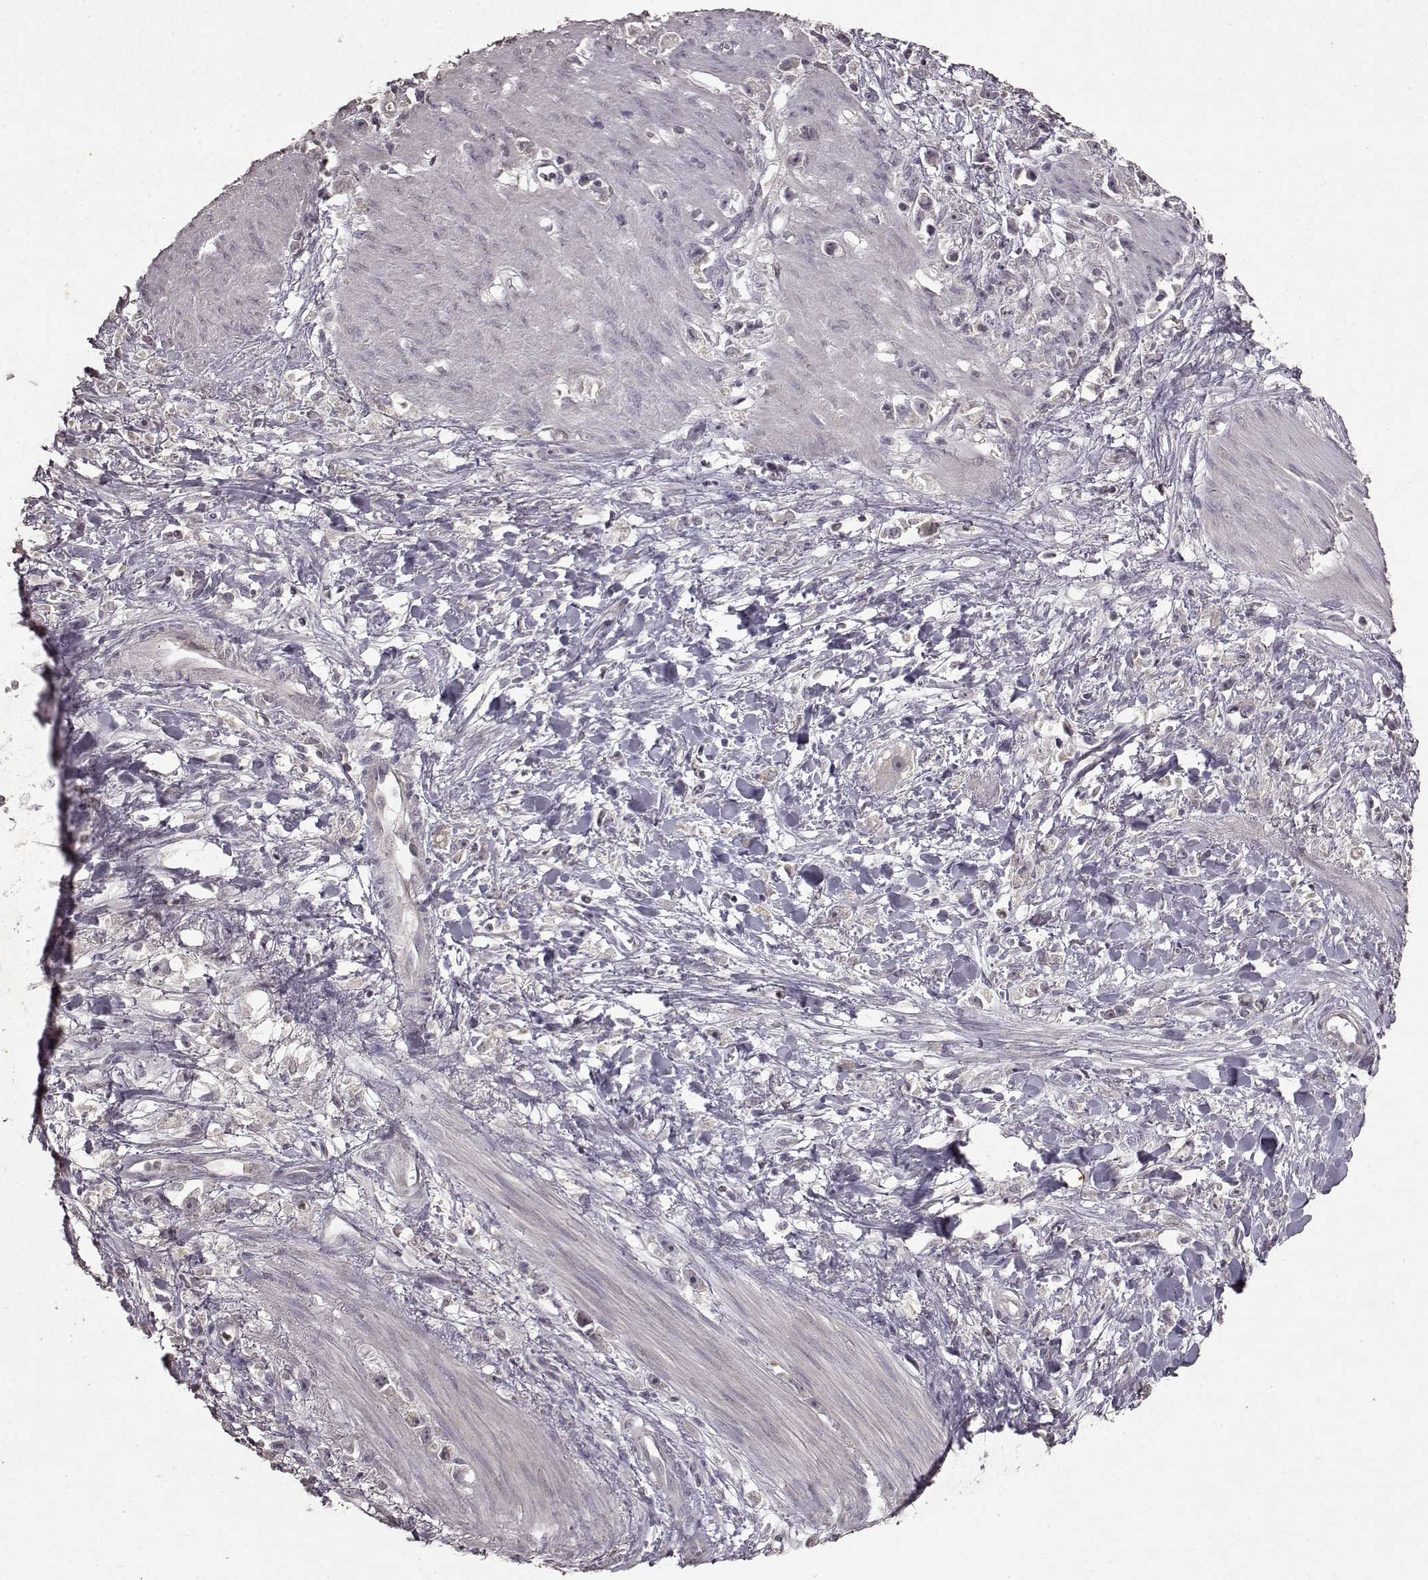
{"staining": {"intensity": "negative", "quantity": "none", "location": "none"}, "tissue": "stomach cancer", "cell_type": "Tumor cells", "image_type": "cancer", "snomed": [{"axis": "morphology", "description": "Adenocarcinoma, NOS"}, {"axis": "topography", "description": "Stomach"}], "caption": "An immunohistochemistry image of stomach cancer (adenocarcinoma) is shown. There is no staining in tumor cells of stomach cancer (adenocarcinoma).", "gene": "LHB", "patient": {"sex": "female", "age": 59}}